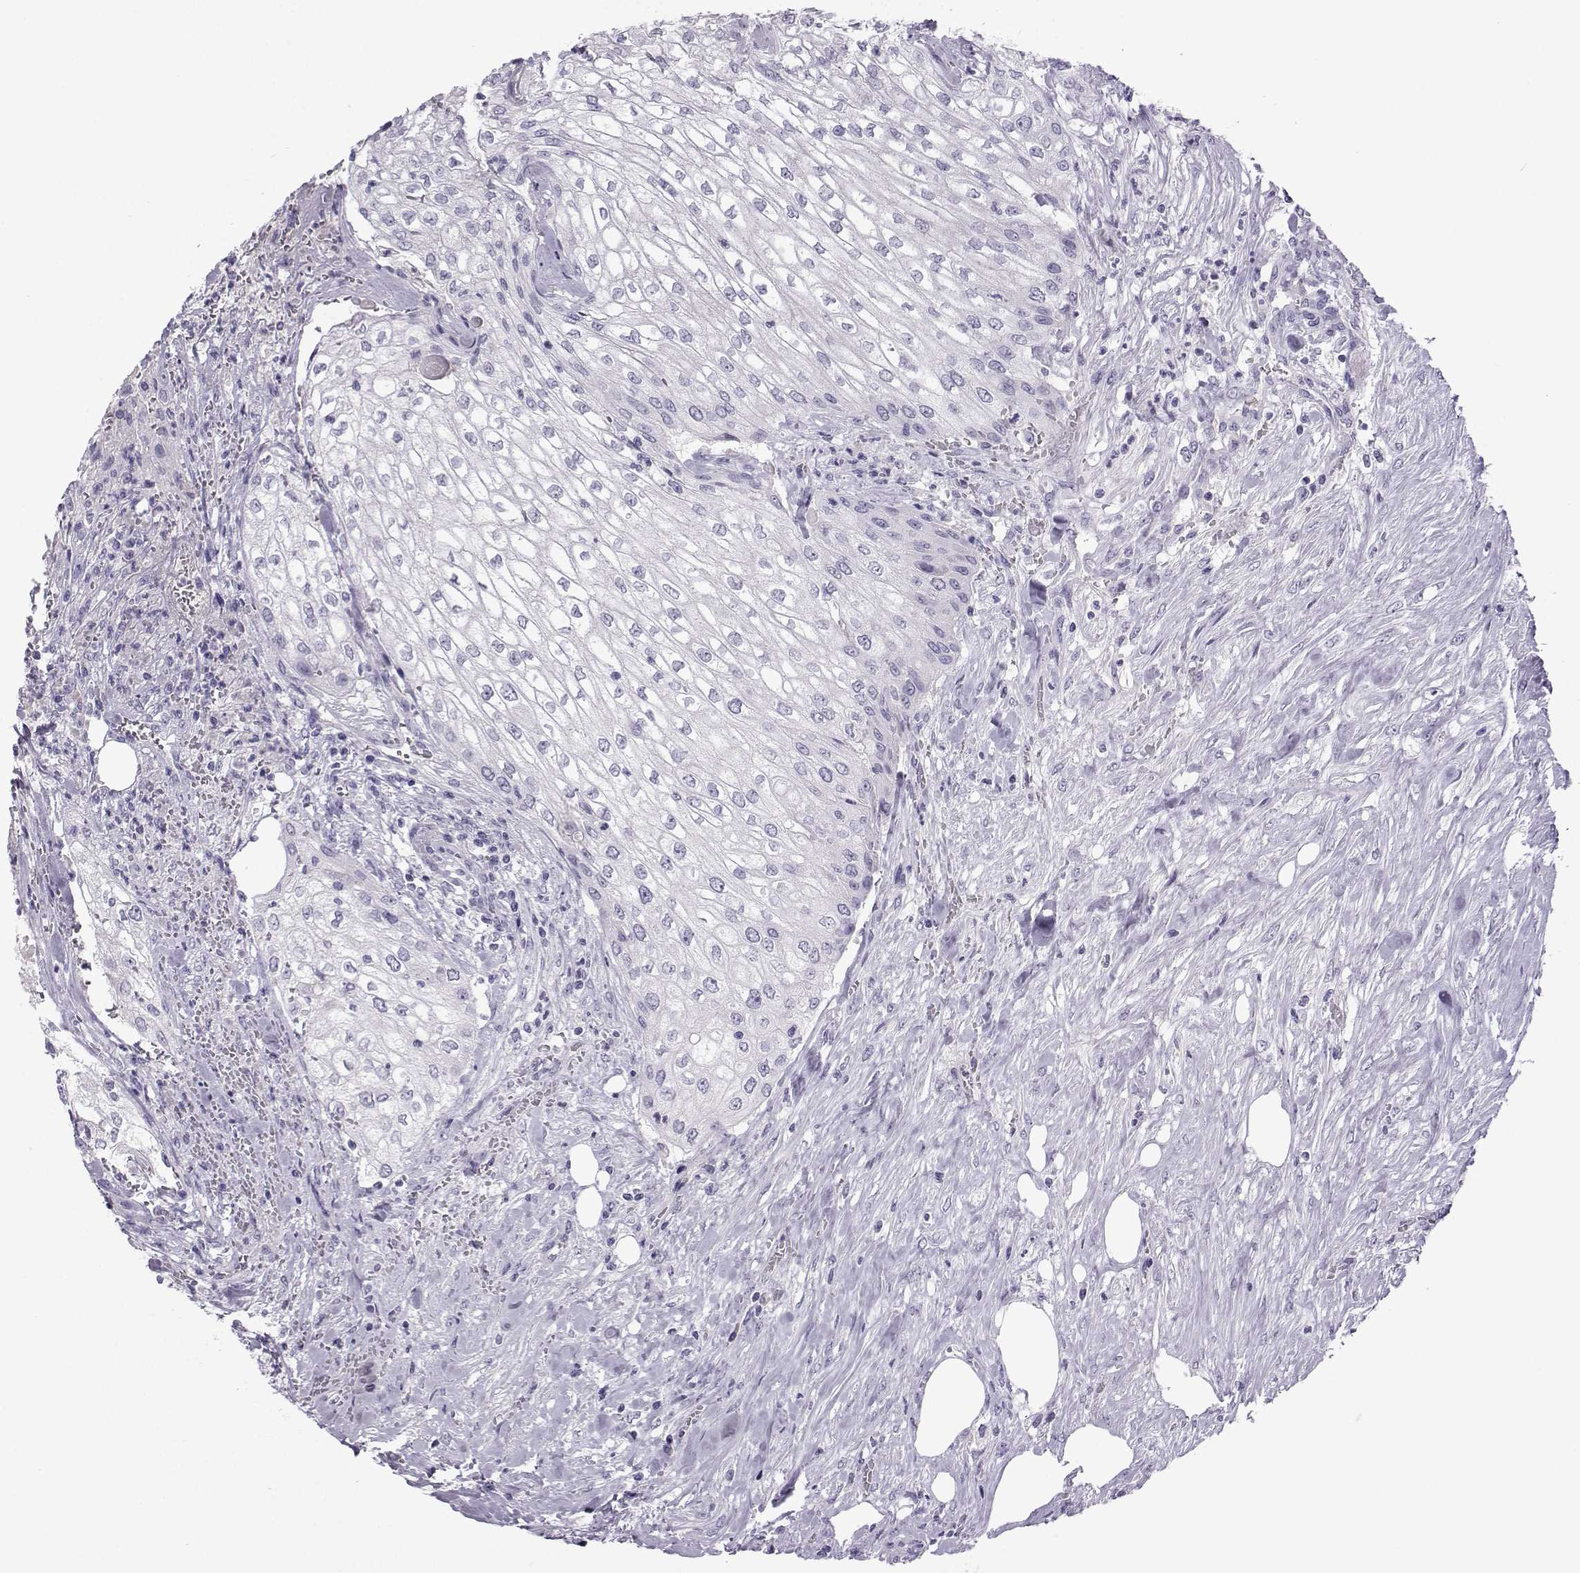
{"staining": {"intensity": "negative", "quantity": "none", "location": "none"}, "tissue": "urothelial cancer", "cell_type": "Tumor cells", "image_type": "cancer", "snomed": [{"axis": "morphology", "description": "Urothelial carcinoma, High grade"}, {"axis": "topography", "description": "Urinary bladder"}], "caption": "Urothelial cancer was stained to show a protein in brown. There is no significant positivity in tumor cells.", "gene": "ARMC2", "patient": {"sex": "male", "age": 62}}